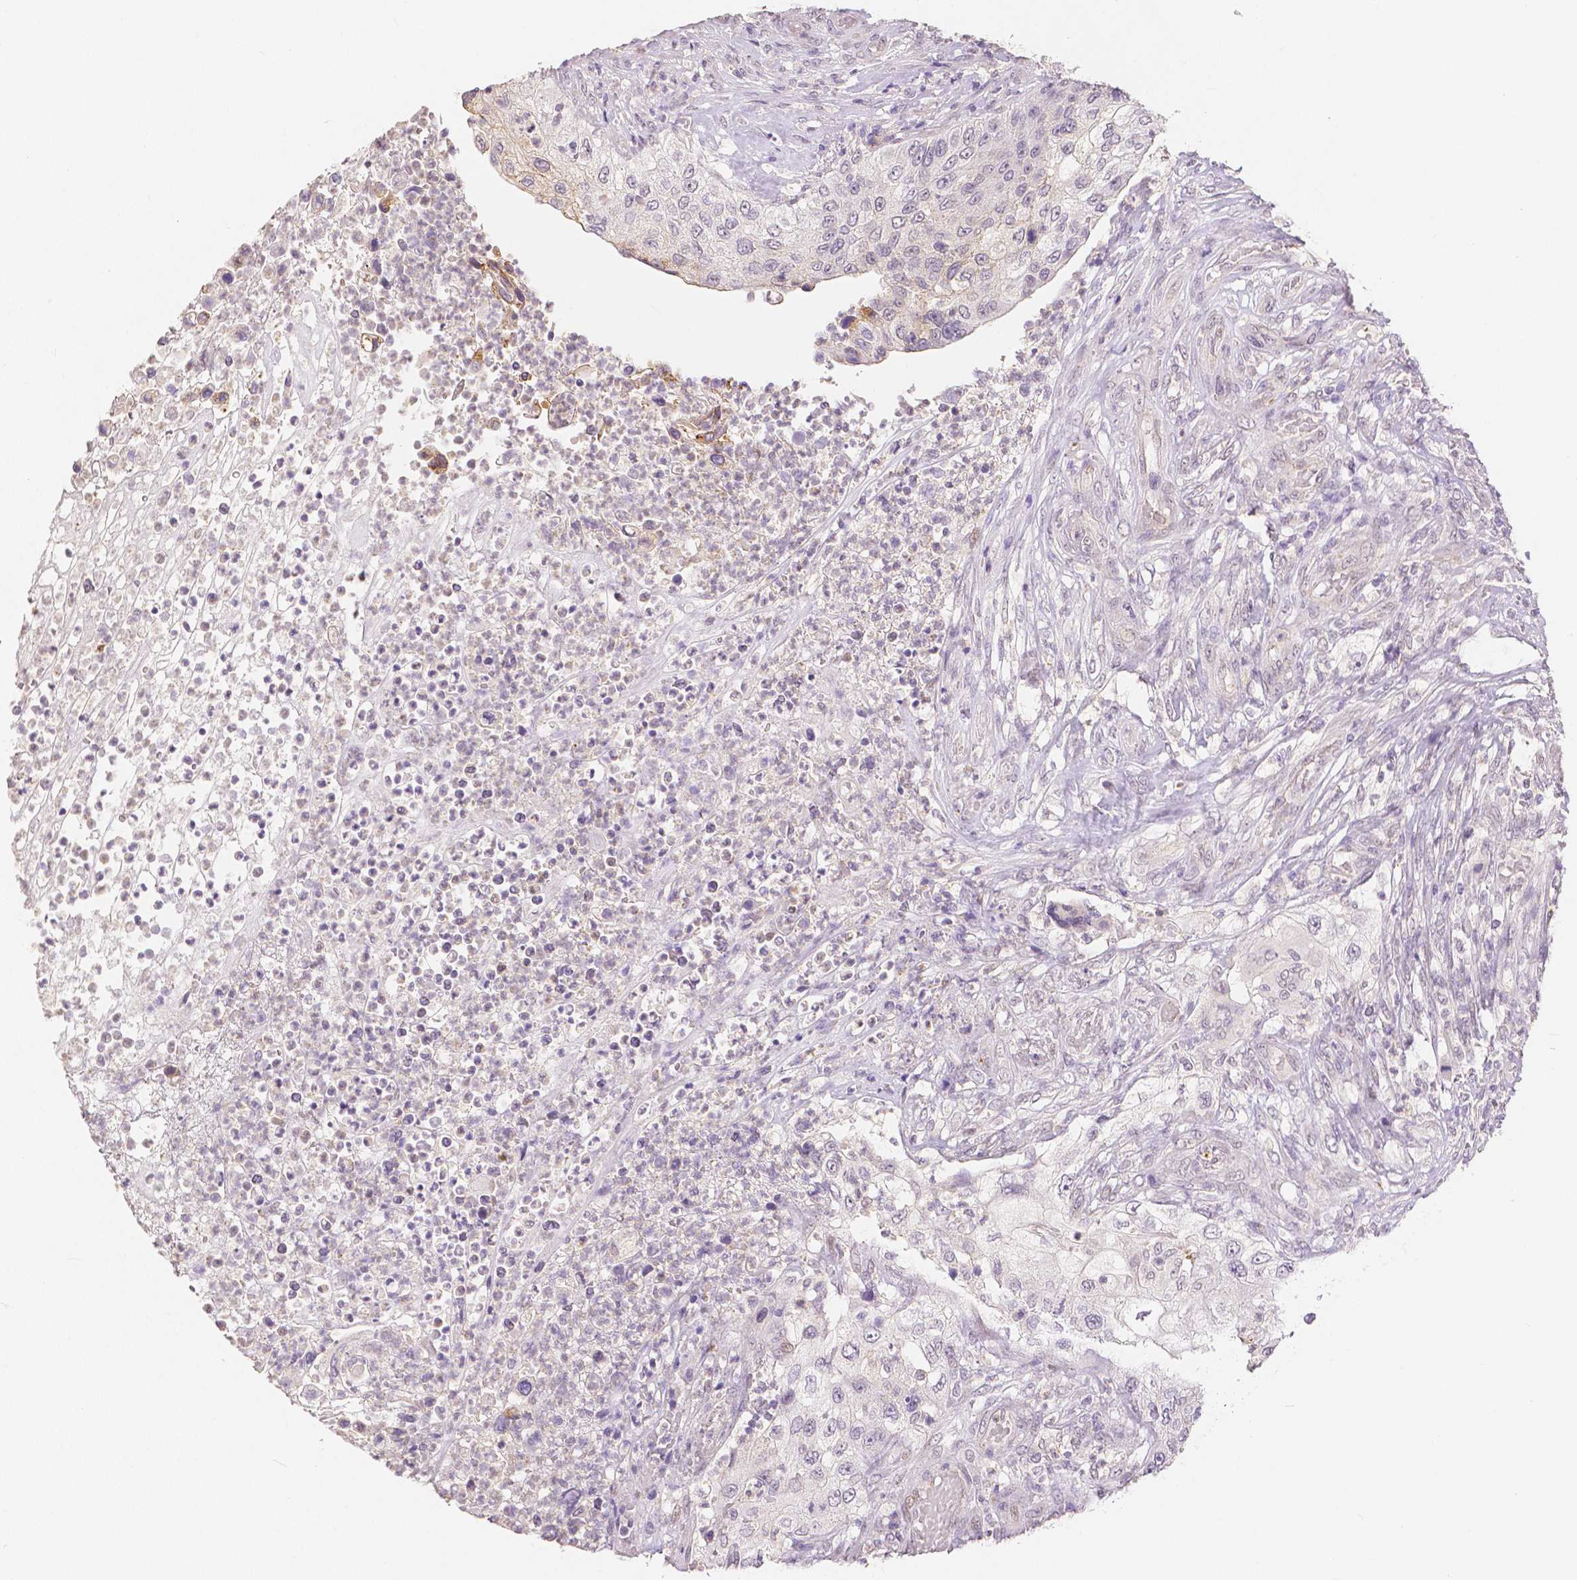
{"staining": {"intensity": "negative", "quantity": "none", "location": "none"}, "tissue": "urothelial cancer", "cell_type": "Tumor cells", "image_type": "cancer", "snomed": [{"axis": "morphology", "description": "Urothelial carcinoma, High grade"}, {"axis": "topography", "description": "Urinary bladder"}], "caption": "A high-resolution image shows IHC staining of urothelial cancer, which demonstrates no significant expression in tumor cells.", "gene": "OCLN", "patient": {"sex": "female", "age": 60}}